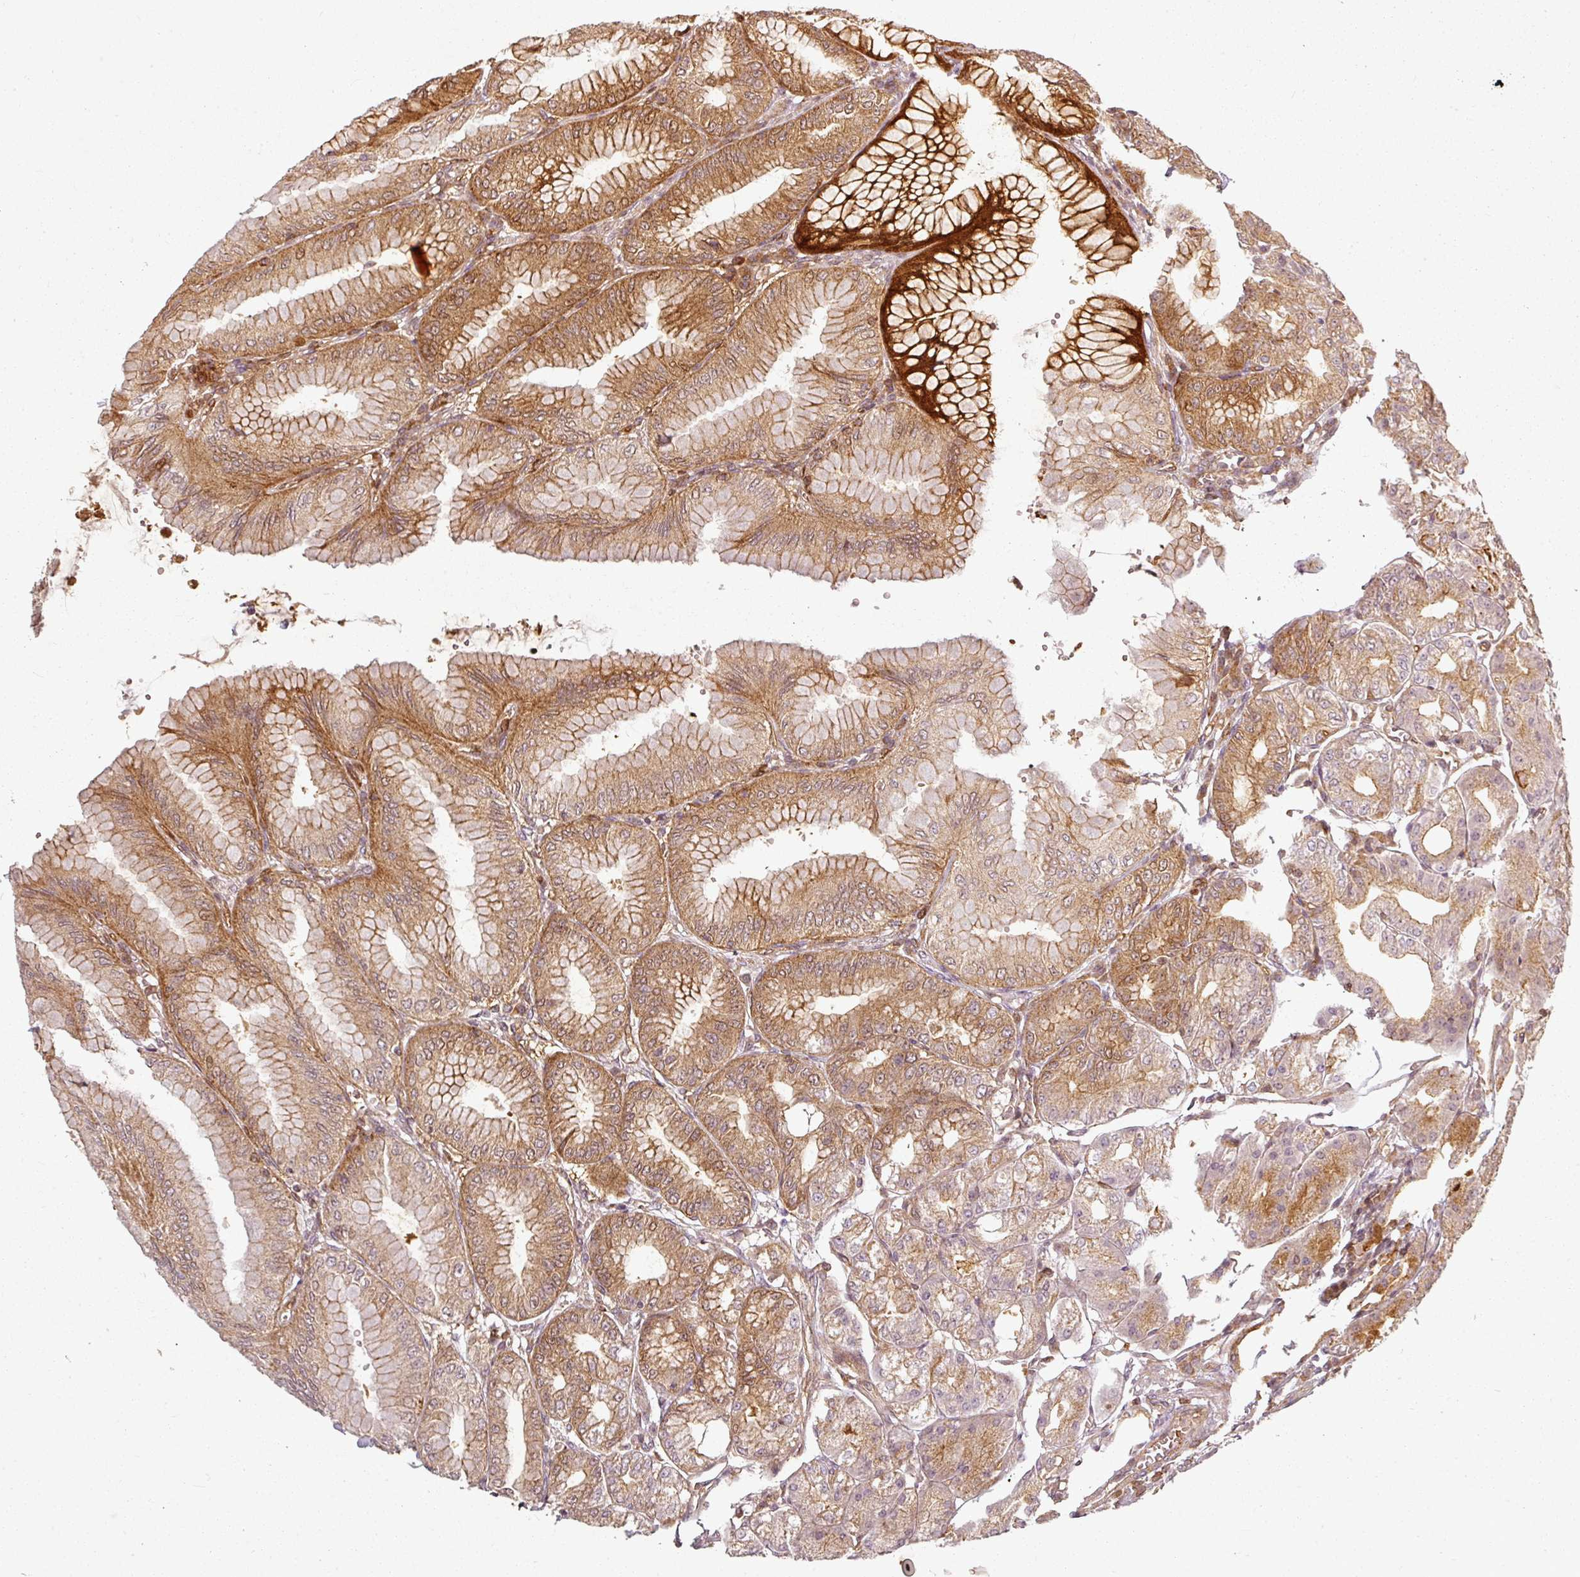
{"staining": {"intensity": "moderate", "quantity": ">75%", "location": "cytoplasmic/membranous"}, "tissue": "stomach", "cell_type": "Glandular cells", "image_type": "normal", "snomed": [{"axis": "morphology", "description": "Normal tissue, NOS"}, {"axis": "topography", "description": "Stomach, lower"}], "caption": "Immunohistochemistry photomicrograph of unremarkable stomach stained for a protein (brown), which shows medium levels of moderate cytoplasmic/membranous expression in approximately >75% of glandular cells.", "gene": "CLIC1", "patient": {"sex": "male", "age": 71}}